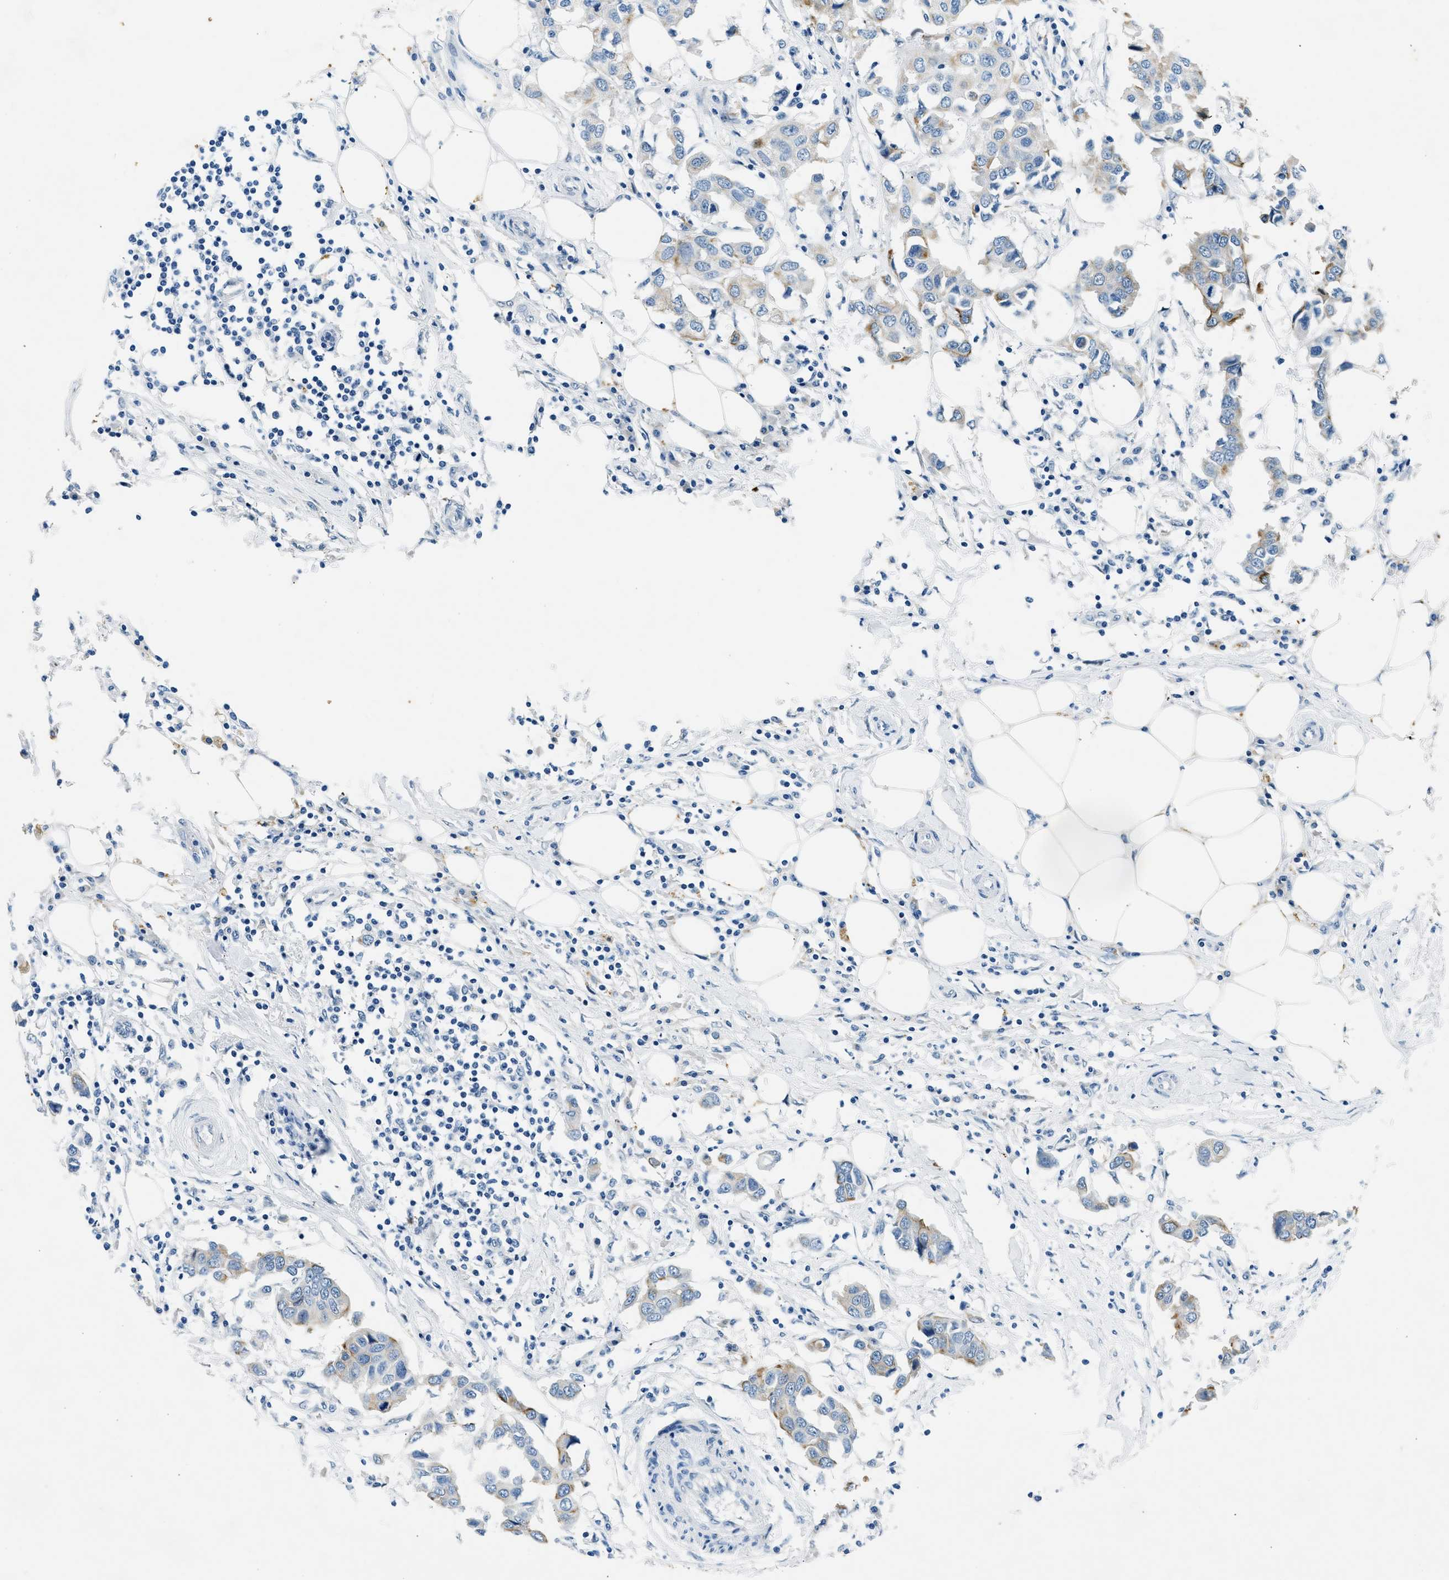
{"staining": {"intensity": "weak", "quantity": "<25%", "location": "cytoplasmic/membranous"}, "tissue": "breast cancer", "cell_type": "Tumor cells", "image_type": "cancer", "snomed": [{"axis": "morphology", "description": "Duct carcinoma"}, {"axis": "topography", "description": "Breast"}], "caption": "IHC of breast infiltrating ductal carcinoma reveals no staining in tumor cells.", "gene": "CFAP20", "patient": {"sex": "female", "age": 80}}